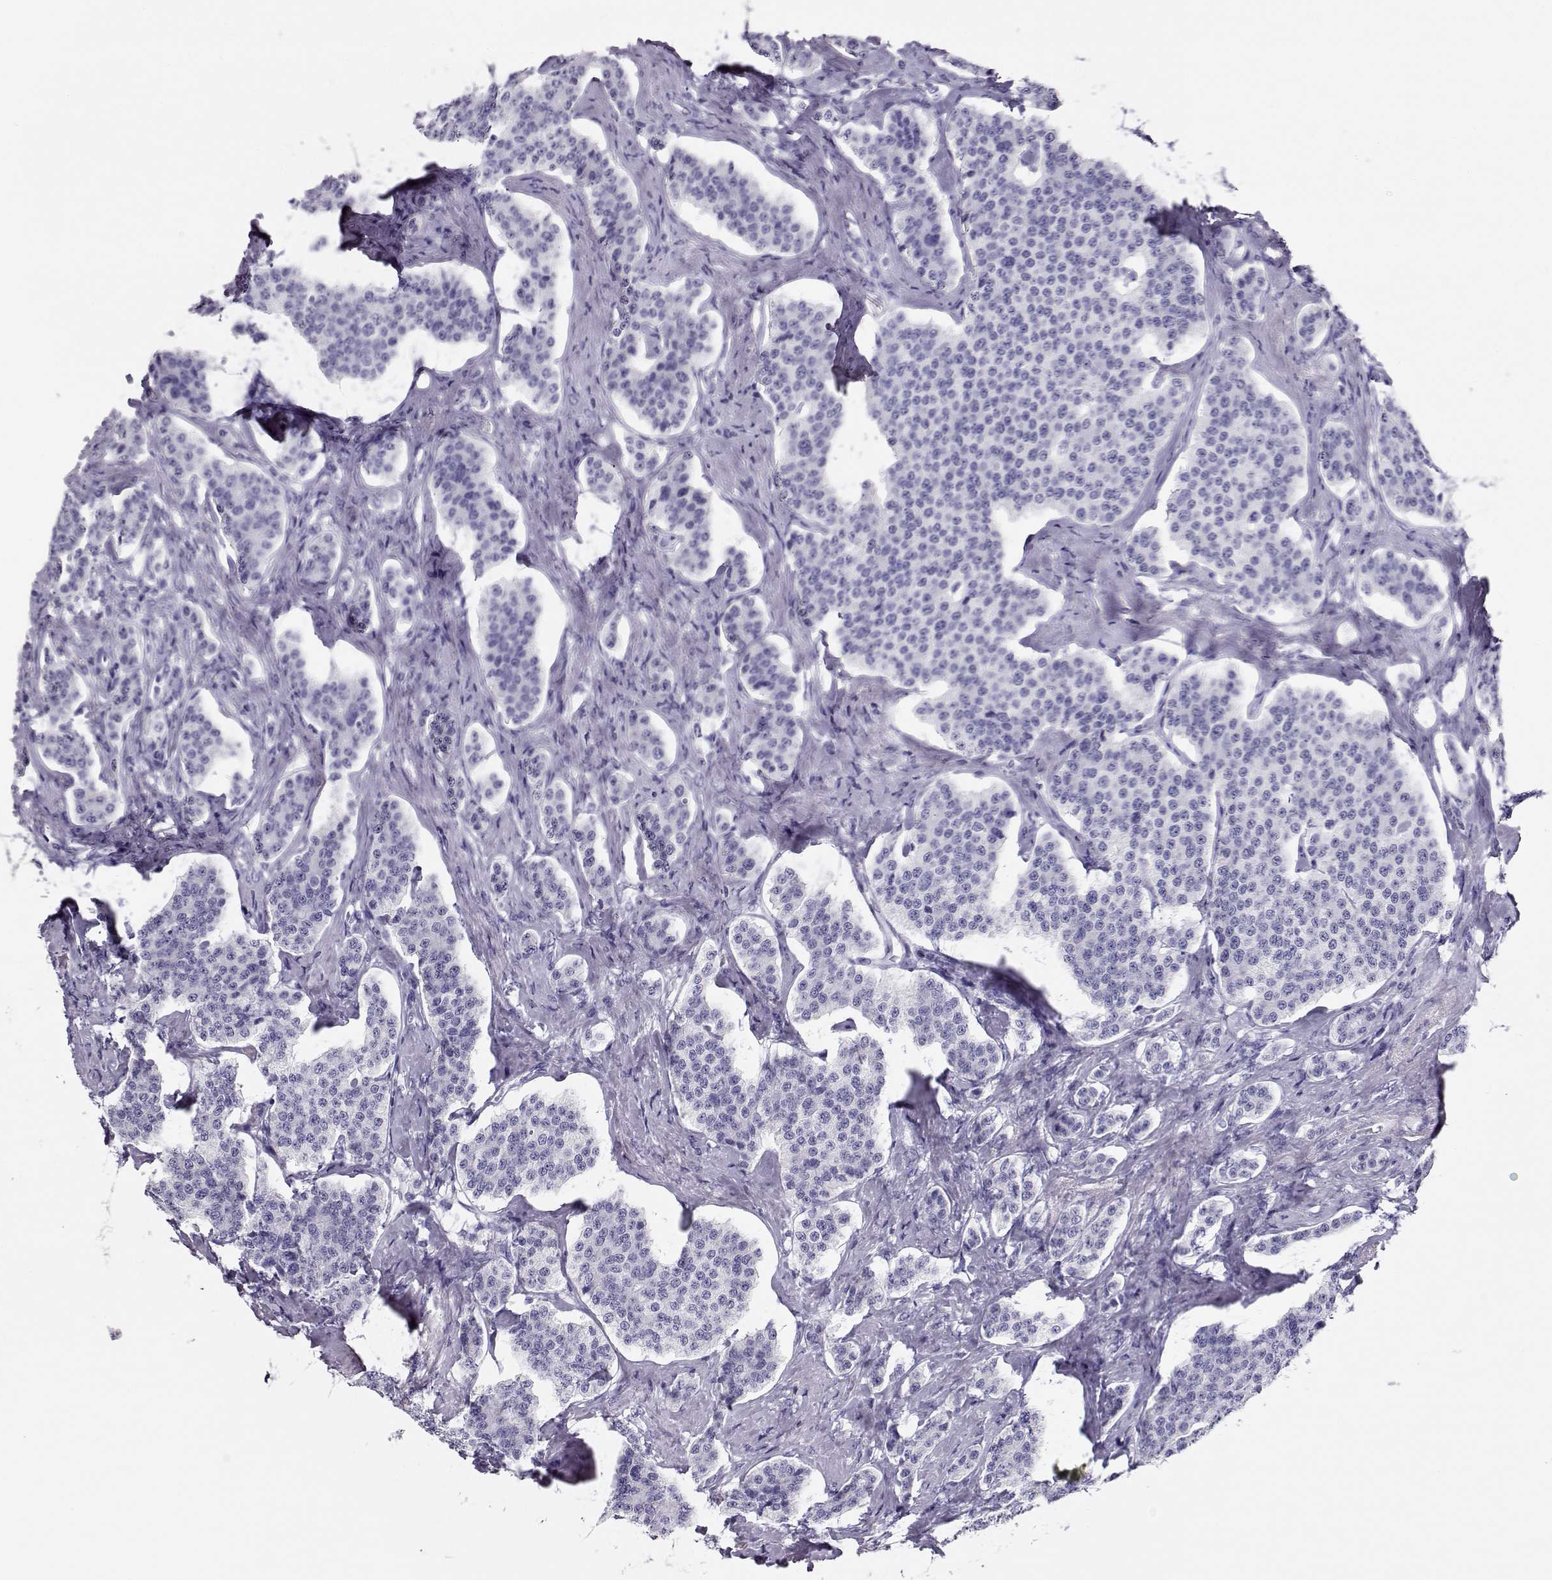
{"staining": {"intensity": "negative", "quantity": "none", "location": "none"}, "tissue": "carcinoid", "cell_type": "Tumor cells", "image_type": "cancer", "snomed": [{"axis": "morphology", "description": "Carcinoid, malignant, NOS"}, {"axis": "topography", "description": "Small intestine"}], "caption": "Malignant carcinoid was stained to show a protein in brown. There is no significant positivity in tumor cells.", "gene": "CRX", "patient": {"sex": "female", "age": 58}}